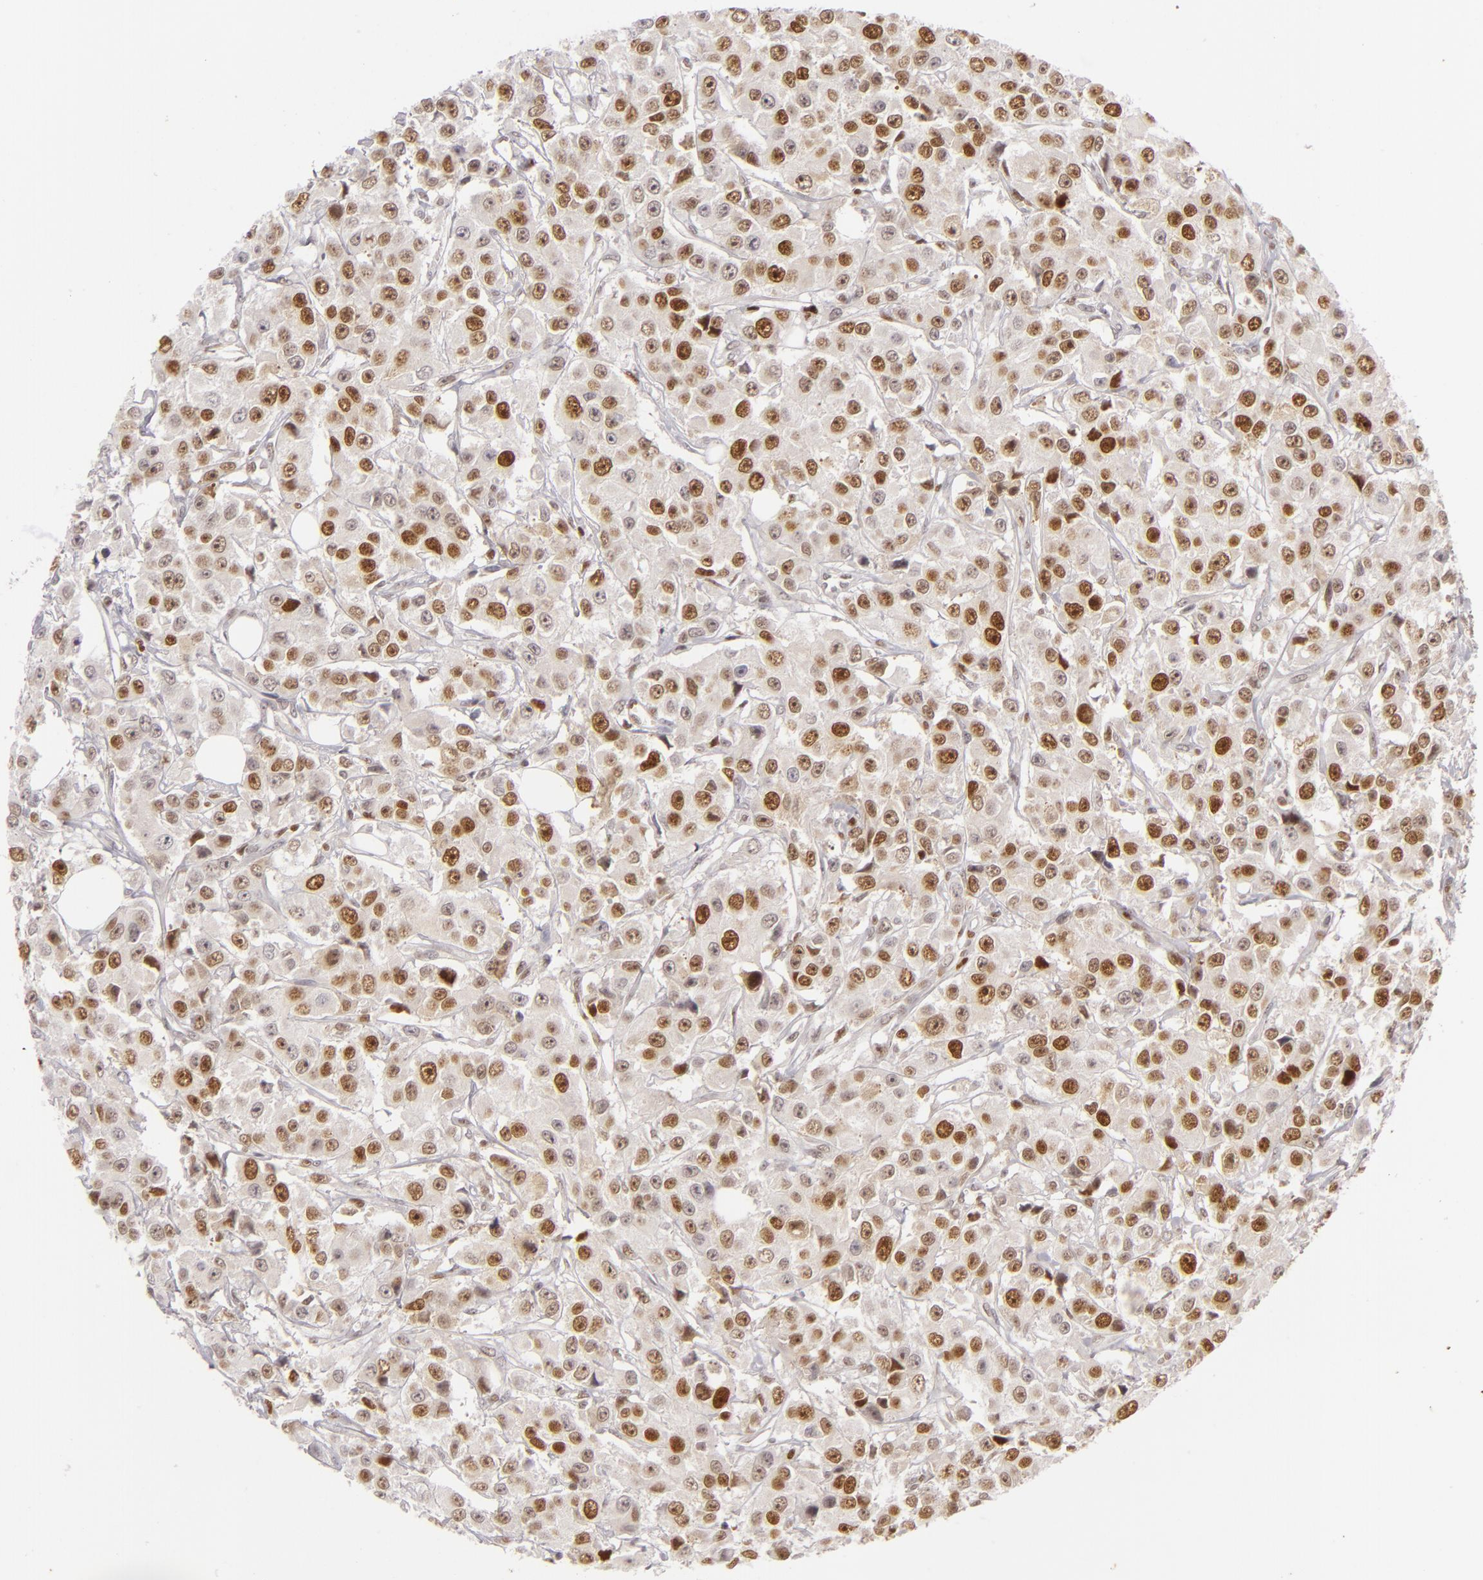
{"staining": {"intensity": "strong", "quantity": ">75%", "location": "nuclear"}, "tissue": "breast cancer", "cell_type": "Tumor cells", "image_type": "cancer", "snomed": [{"axis": "morphology", "description": "Duct carcinoma"}, {"axis": "topography", "description": "Breast"}], "caption": "Protein expression analysis of human breast infiltrating ductal carcinoma reveals strong nuclear positivity in about >75% of tumor cells. (DAB (3,3'-diaminobenzidine) IHC, brown staining for protein, blue staining for nuclei).", "gene": "FEN1", "patient": {"sex": "female", "age": 58}}